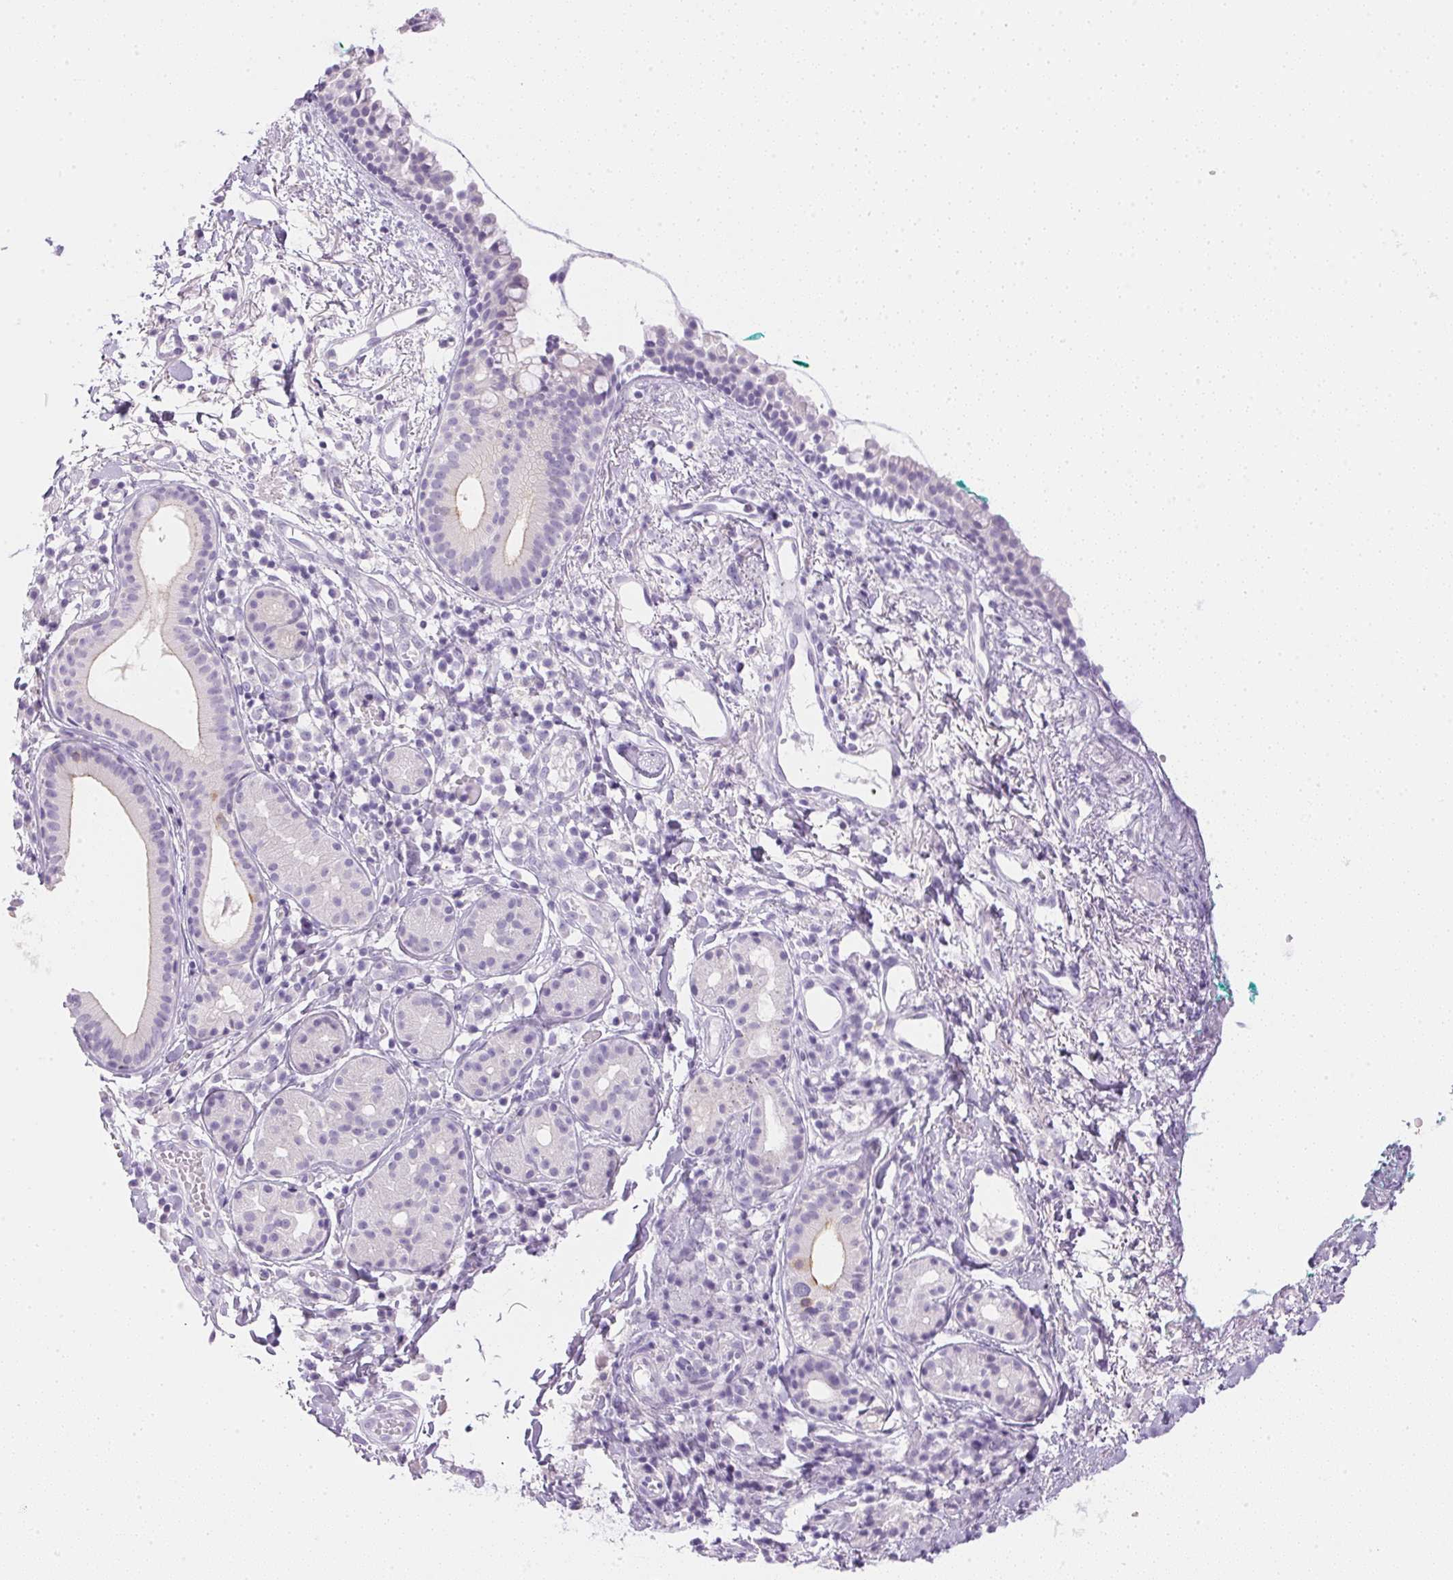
{"staining": {"intensity": "negative", "quantity": "none", "location": "none"}, "tissue": "nasopharynx", "cell_type": "Respiratory epithelial cells", "image_type": "normal", "snomed": [{"axis": "morphology", "description": "Normal tissue, NOS"}, {"axis": "morphology", "description": "Basal cell carcinoma"}, {"axis": "topography", "description": "Cartilage tissue"}, {"axis": "topography", "description": "Nasopharynx"}, {"axis": "topography", "description": "Oral tissue"}], "caption": "IHC of benign human nasopharynx exhibits no staining in respiratory epithelial cells. (DAB immunohistochemistry (IHC) with hematoxylin counter stain).", "gene": "ATP6V1G3", "patient": {"sex": "female", "age": 77}}